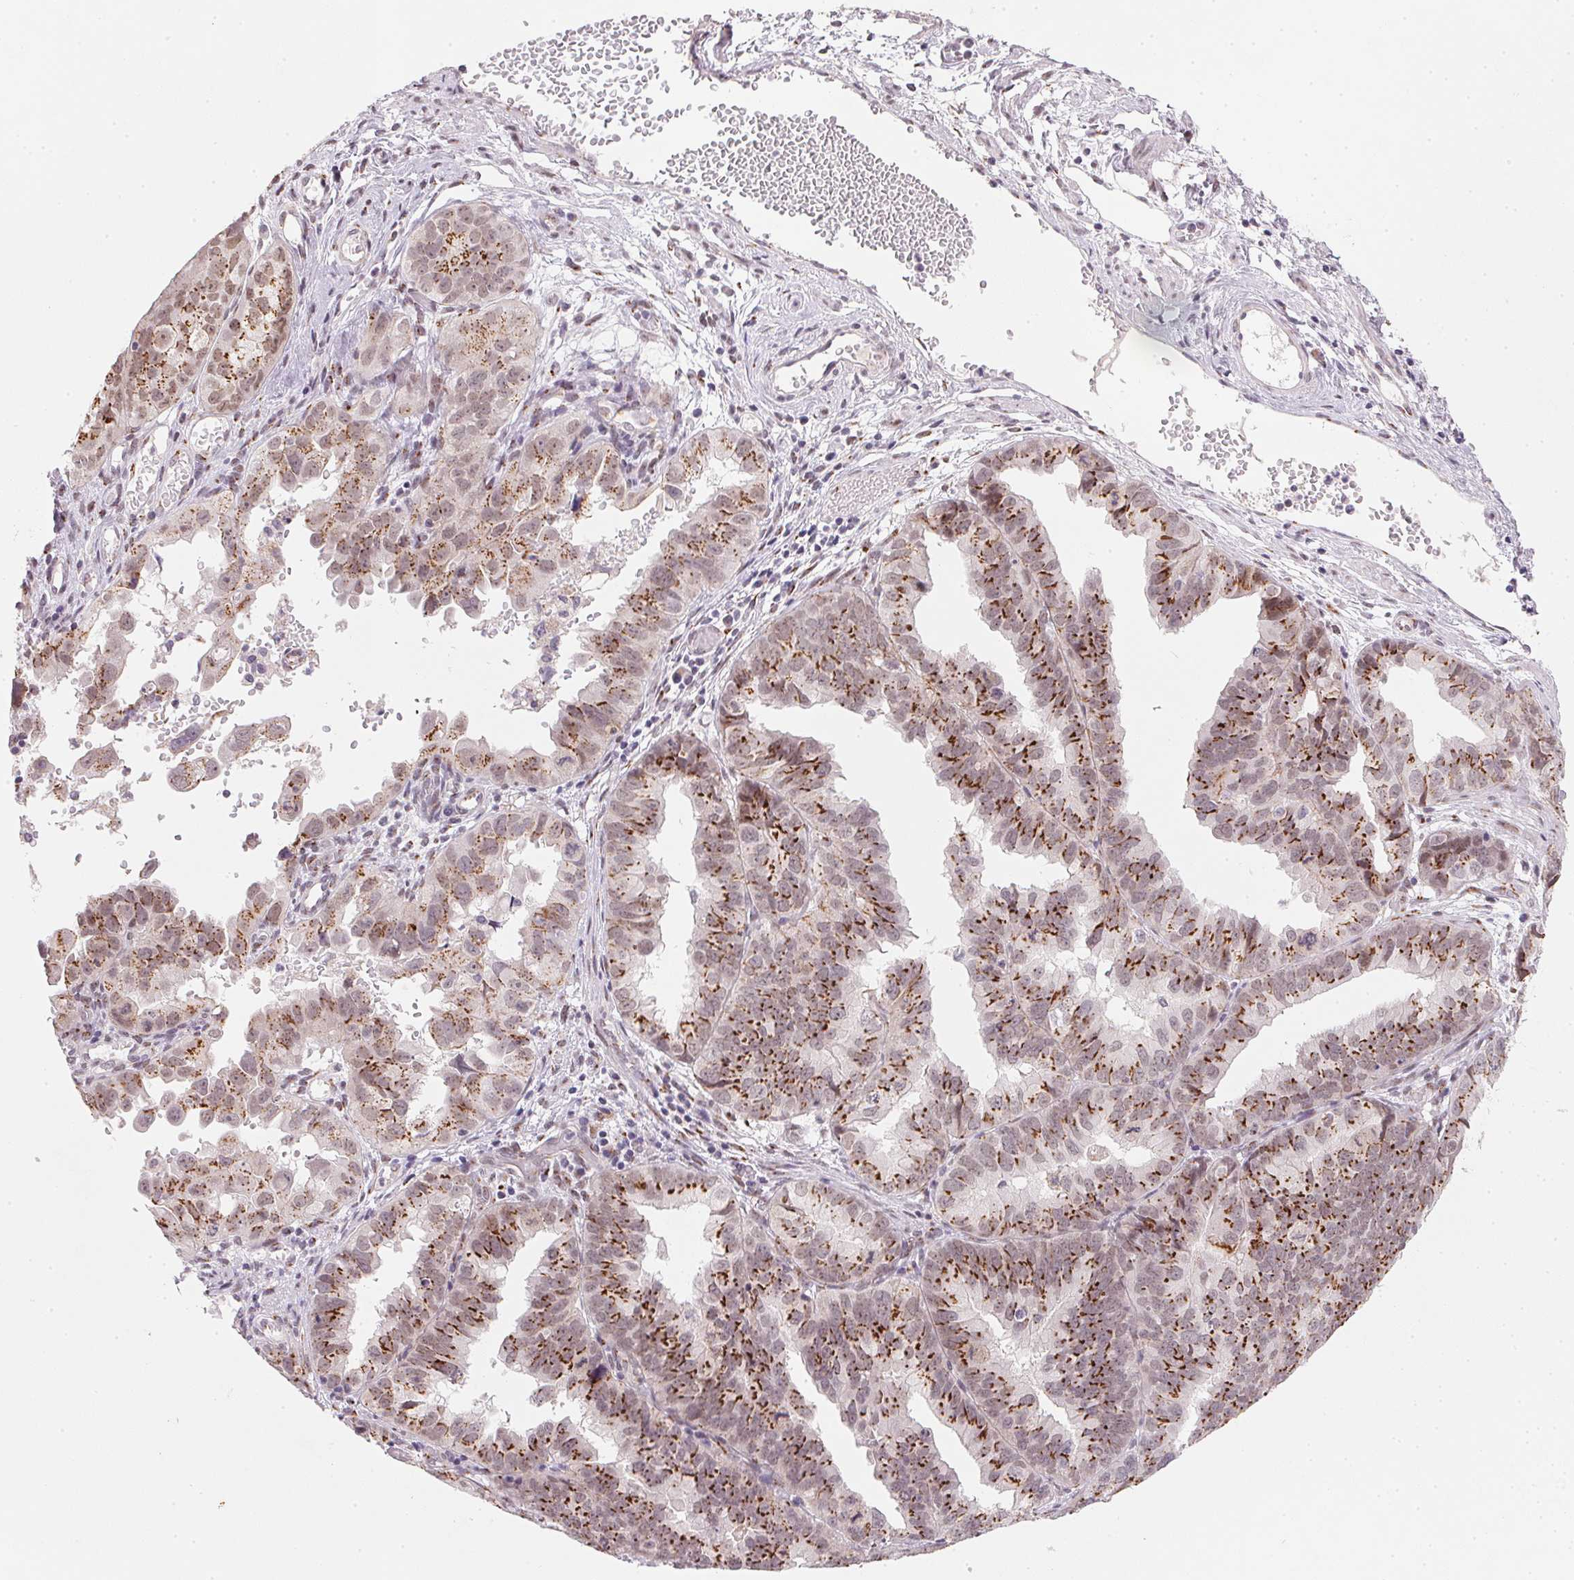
{"staining": {"intensity": "strong", "quantity": ">75%", "location": "cytoplasmic/membranous"}, "tissue": "ovarian cancer", "cell_type": "Tumor cells", "image_type": "cancer", "snomed": [{"axis": "morphology", "description": "Carcinoma, endometroid"}, {"axis": "topography", "description": "Ovary"}], "caption": "Protein staining demonstrates strong cytoplasmic/membranous positivity in approximately >75% of tumor cells in endometroid carcinoma (ovarian).", "gene": "RAB22A", "patient": {"sex": "female", "age": 85}}